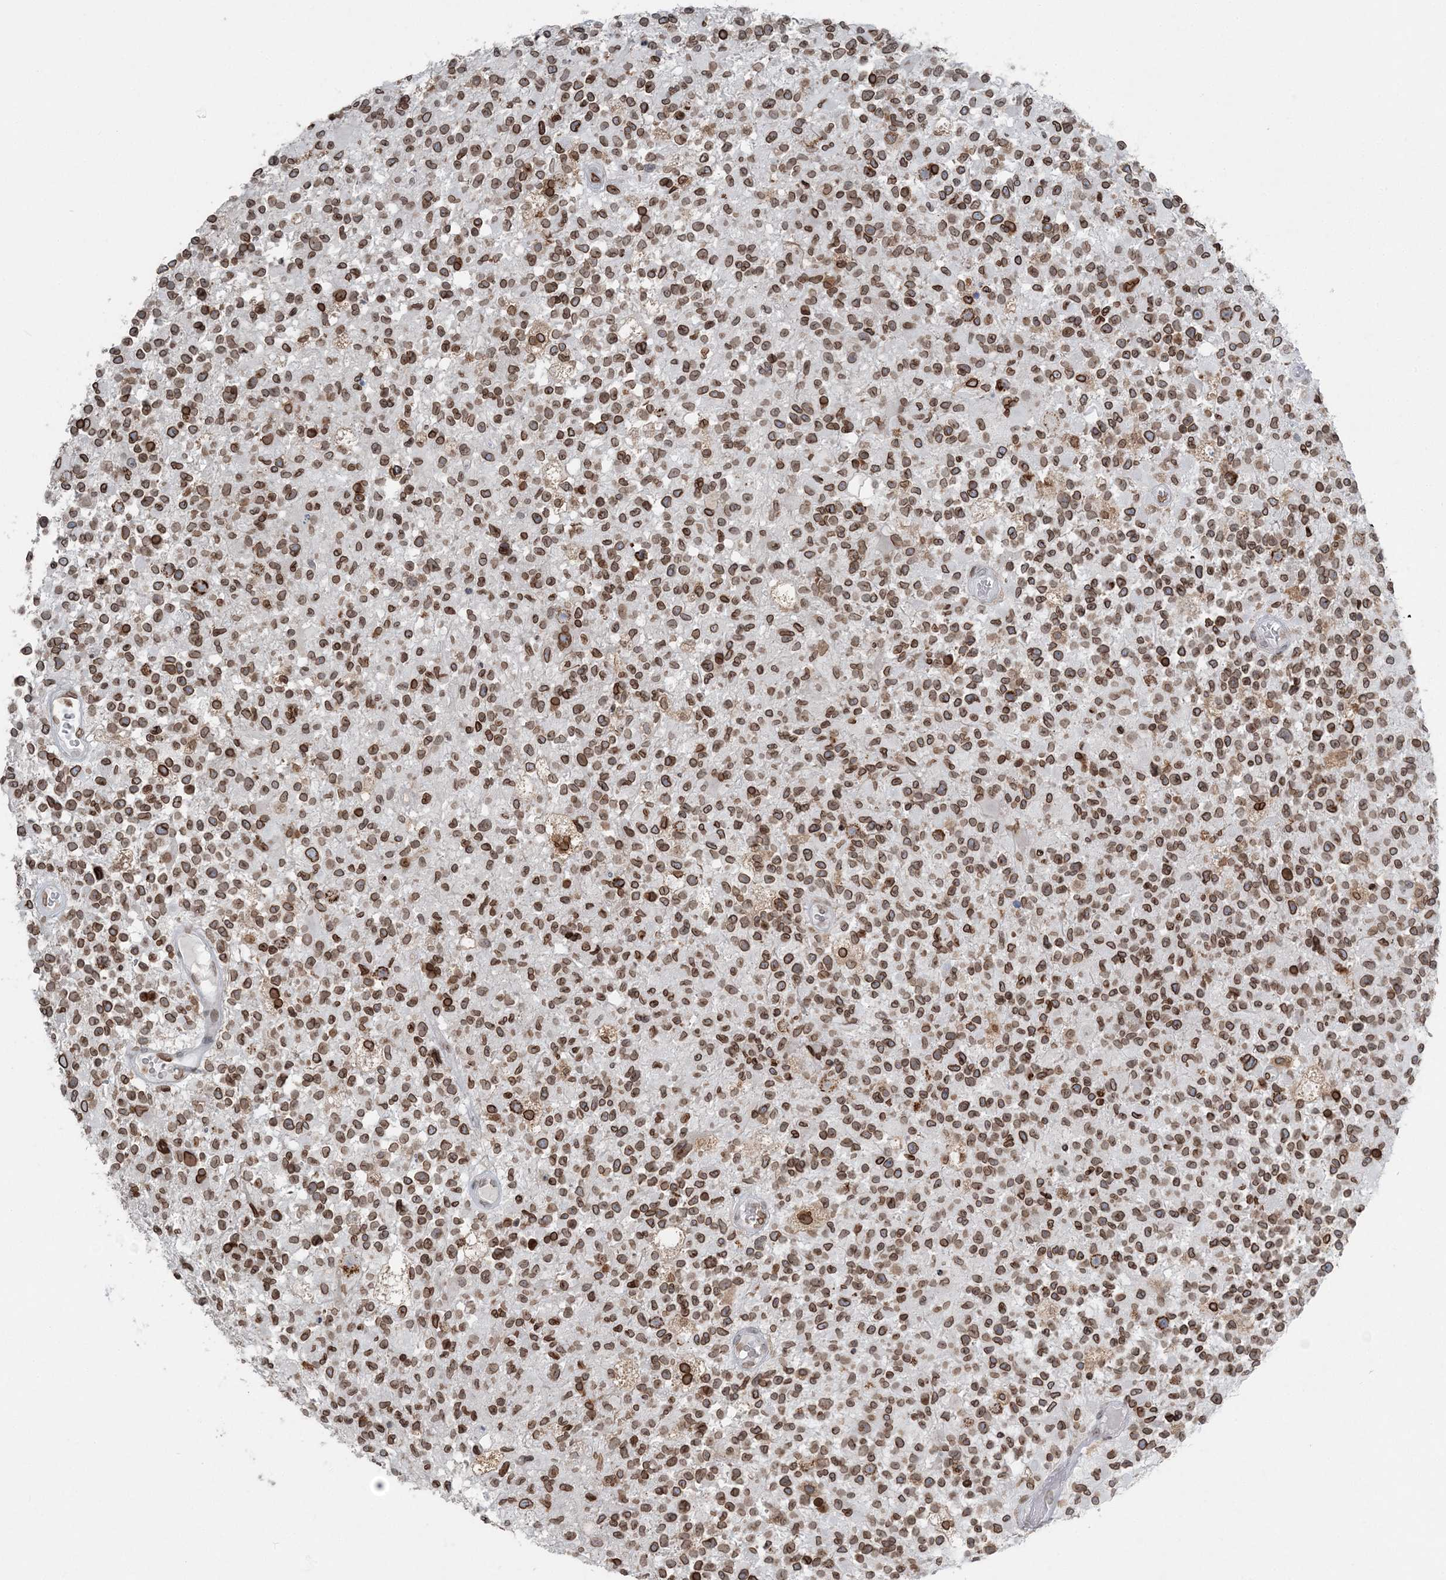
{"staining": {"intensity": "moderate", "quantity": ">75%", "location": "cytoplasmic/membranous,nuclear"}, "tissue": "glioma", "cell_type": "Tumor cells", "image_type": "cancer", "snomed": [{"axis": "morphology", "description": "Glioma, malignant, High grade"}, {"axis": "morphology", "description": "Glioblastoma, NOS"}, {"axis": "topography", "description": "Brain"}], "caption": "Moderate cytoplasmic/membranous and nuclear protein staining is identified in approximately >75% of tumor cells in glioma.", "gene": "GJD4", "patient": {"sex": "male", "age": 60}}